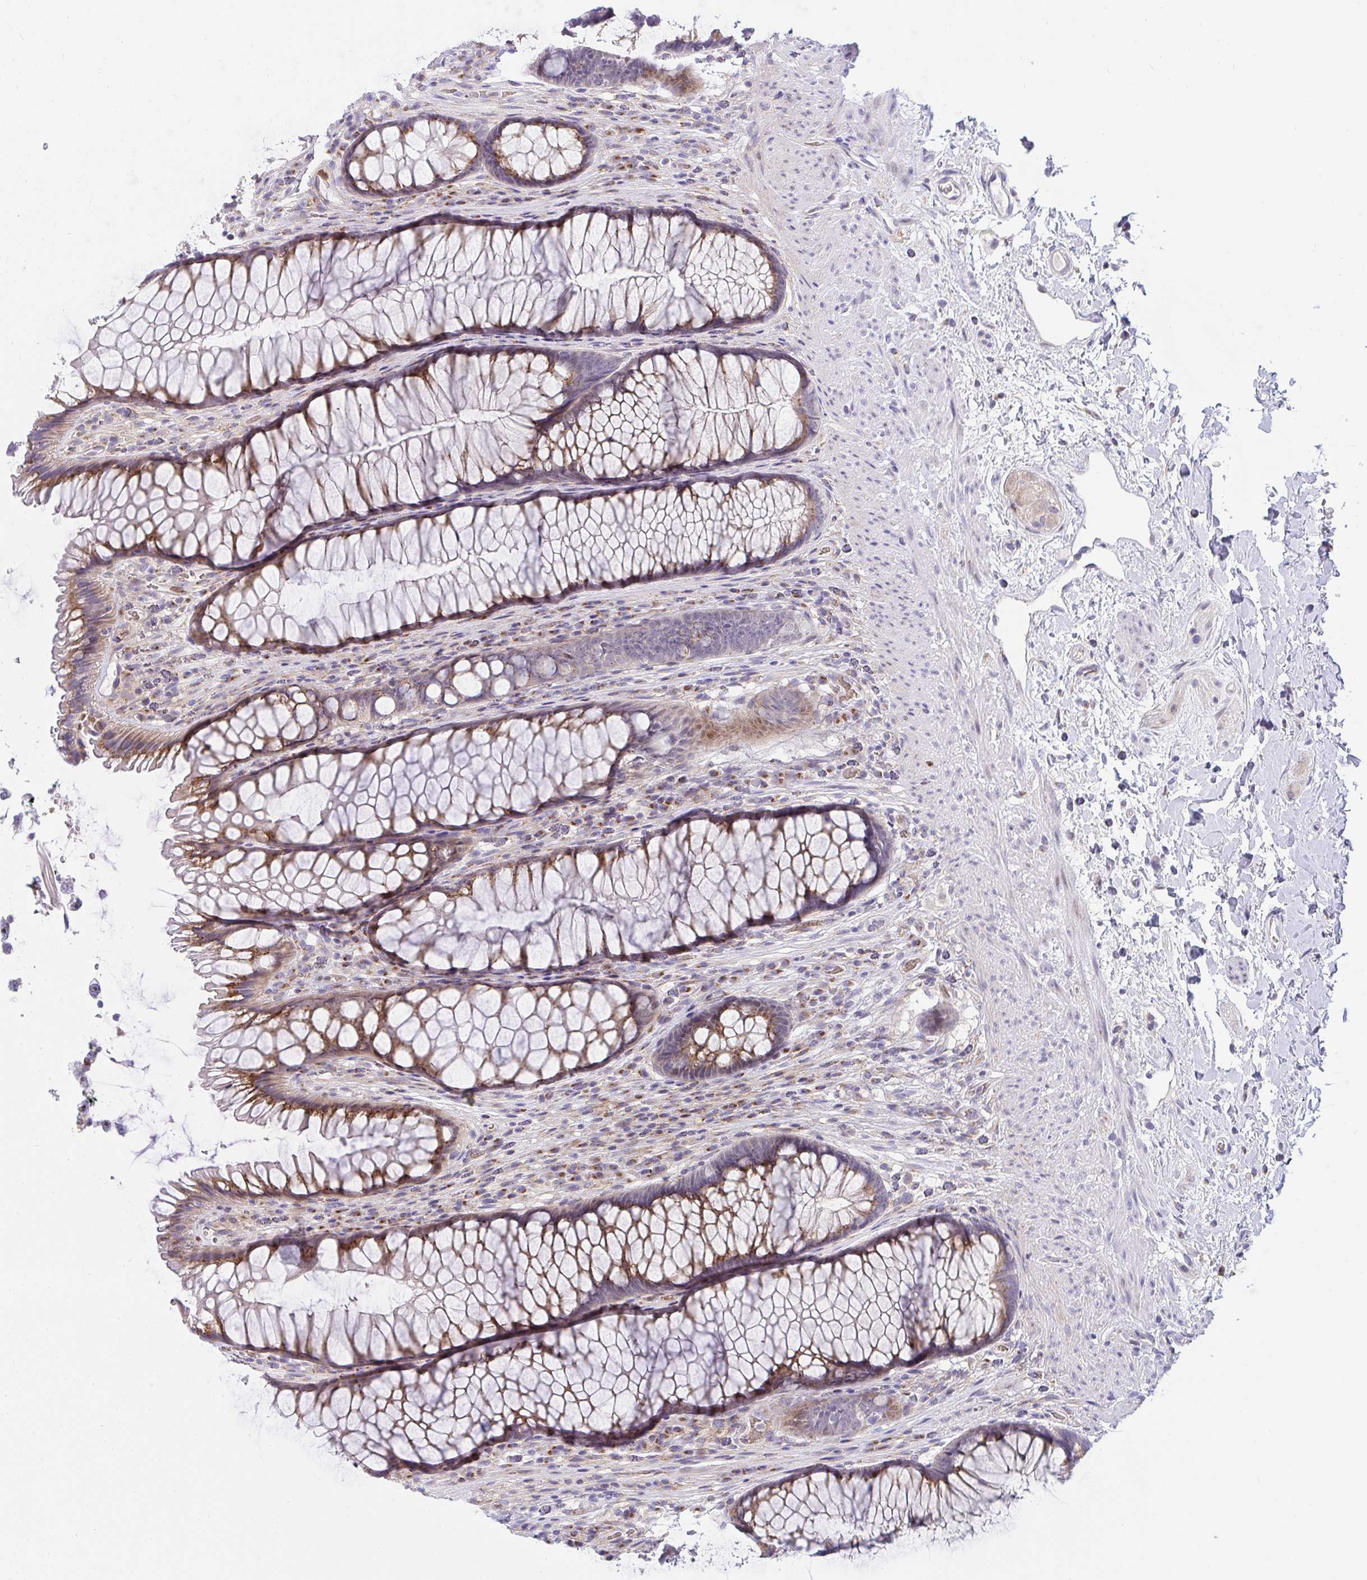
{"staining": {"intensity": "moderate", "quantity": ">75%", "location": "cytoplasmic/membranous"}, "tissue": "rectum", "cell_type": "Glandular cells", "image_type": "normal", "snomed": [{"axis": "morphology", "description": "Normal tissue, NOS"}, {"axis": "topography", "description": "Rectum"}], "caption": "High-magnification brightfield microscopy of normal rectum stained with DAB (3,3'-diaminobenzidine) (brown) and counterstained with hematoxylin (blue). glandular cells exhibit moderate cytoplasmic/membranous positivity is appreciated in approximately>75% of cells. The protein is shown in brown color, while the nuclei are stained blue.", "gene": "ZNF554", "patient": {"sex": "male", "age": 53}}